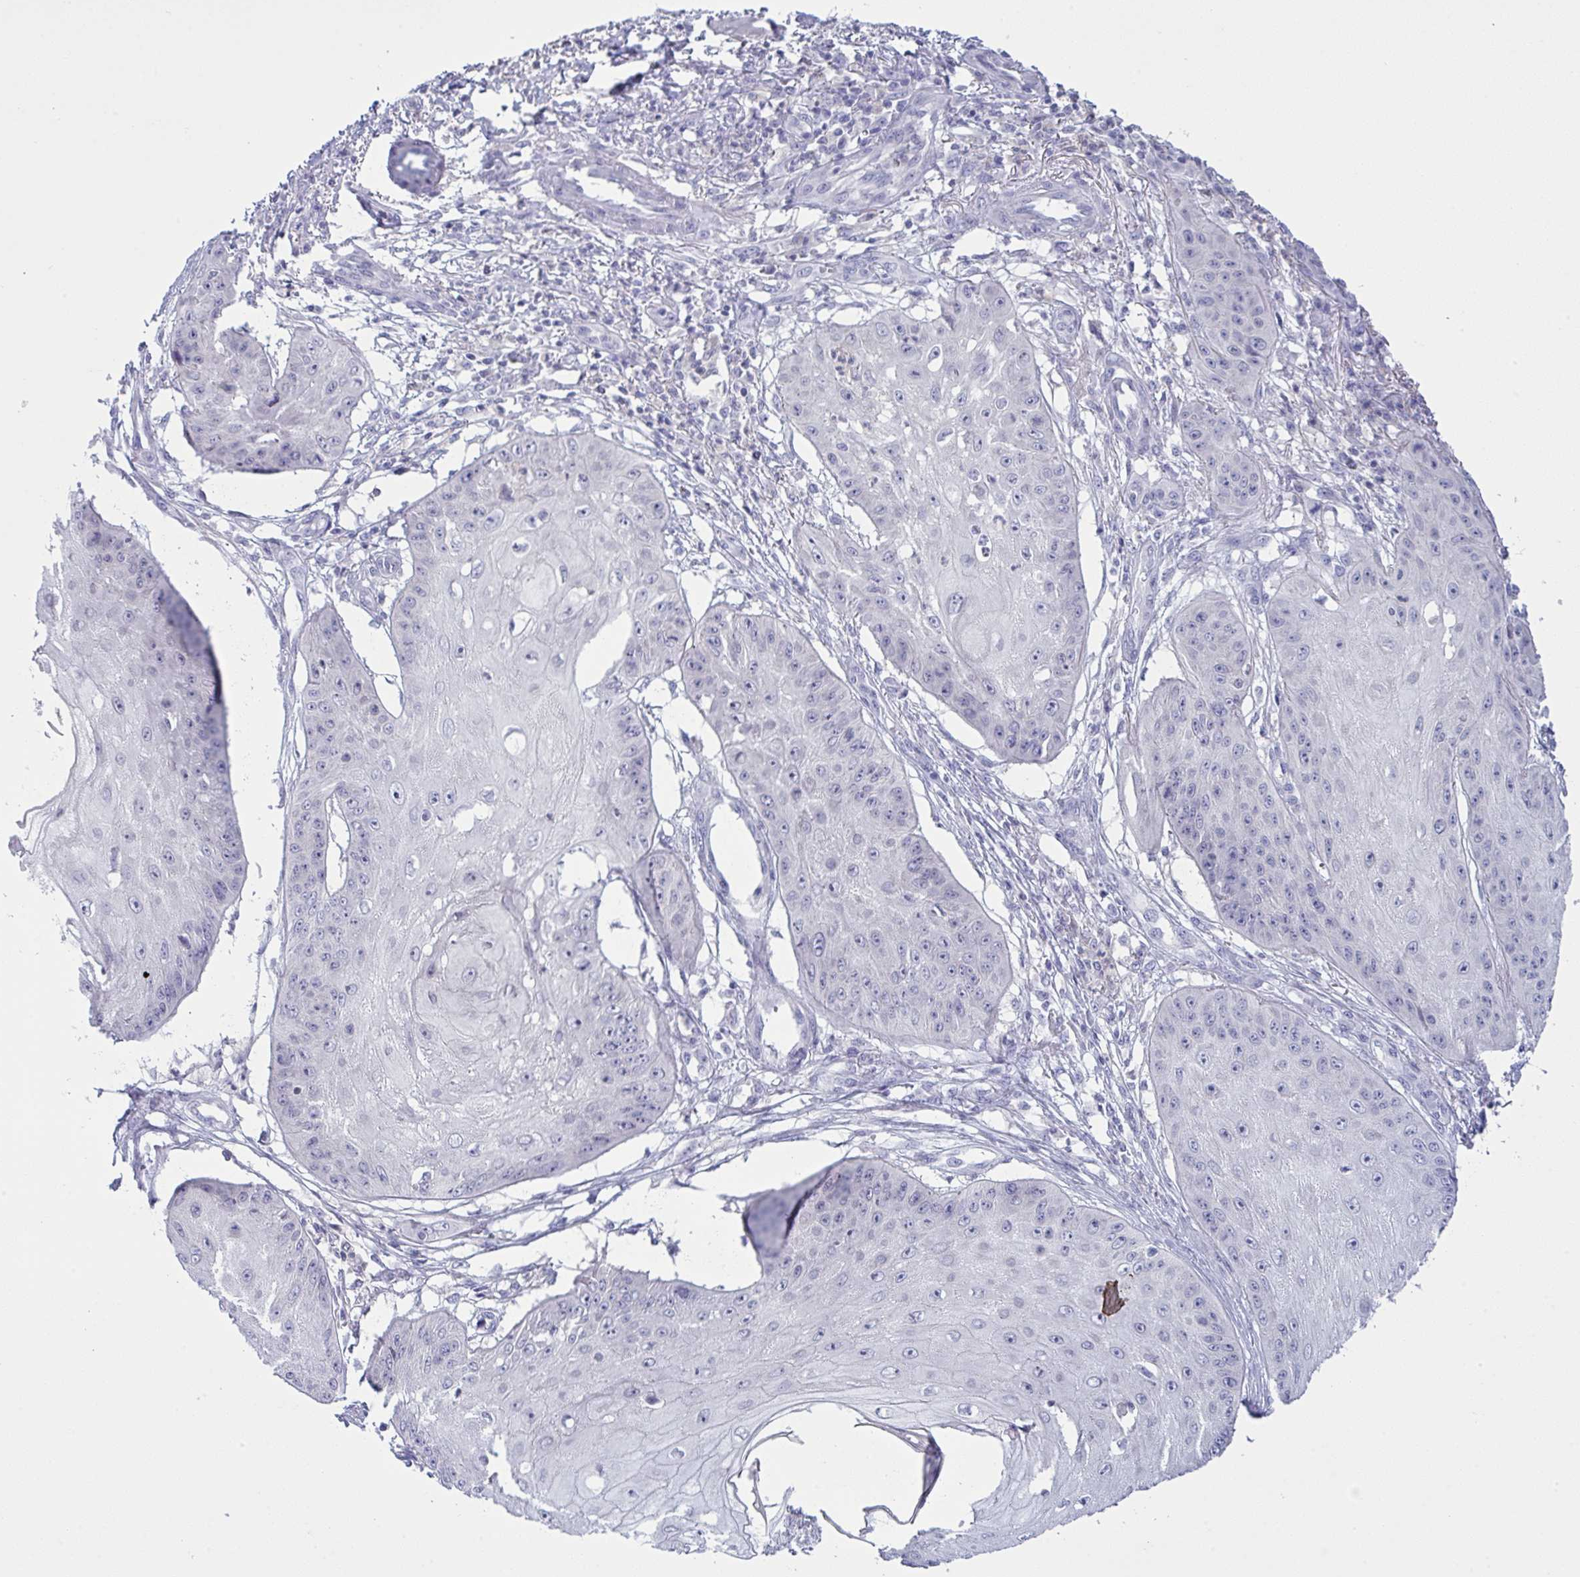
{"staining": {"intensity": "negative", "quantity": "none", "location": "none"}, "tissue": "skin cancer", "cell_type": "Tumor cells", "image_type": "cancer", "snomed": [{"axis": "morphology", "description": "Squamous cell carcinoma, NOS"}, {"axis": "topography", "description": "Skin"}], "caption": "Immunohistochemical staining of human skin cancer (squamous cell carcinoma) demonstrates no significant positivity in tumor cells. (Brightfield microscopy of DAB (3,3'-diaminobenzidine) immunohistochemistry (IHC) at high magnification).", "gene": "TENT5D", "patient": {"sex": "male", "age": 70}}